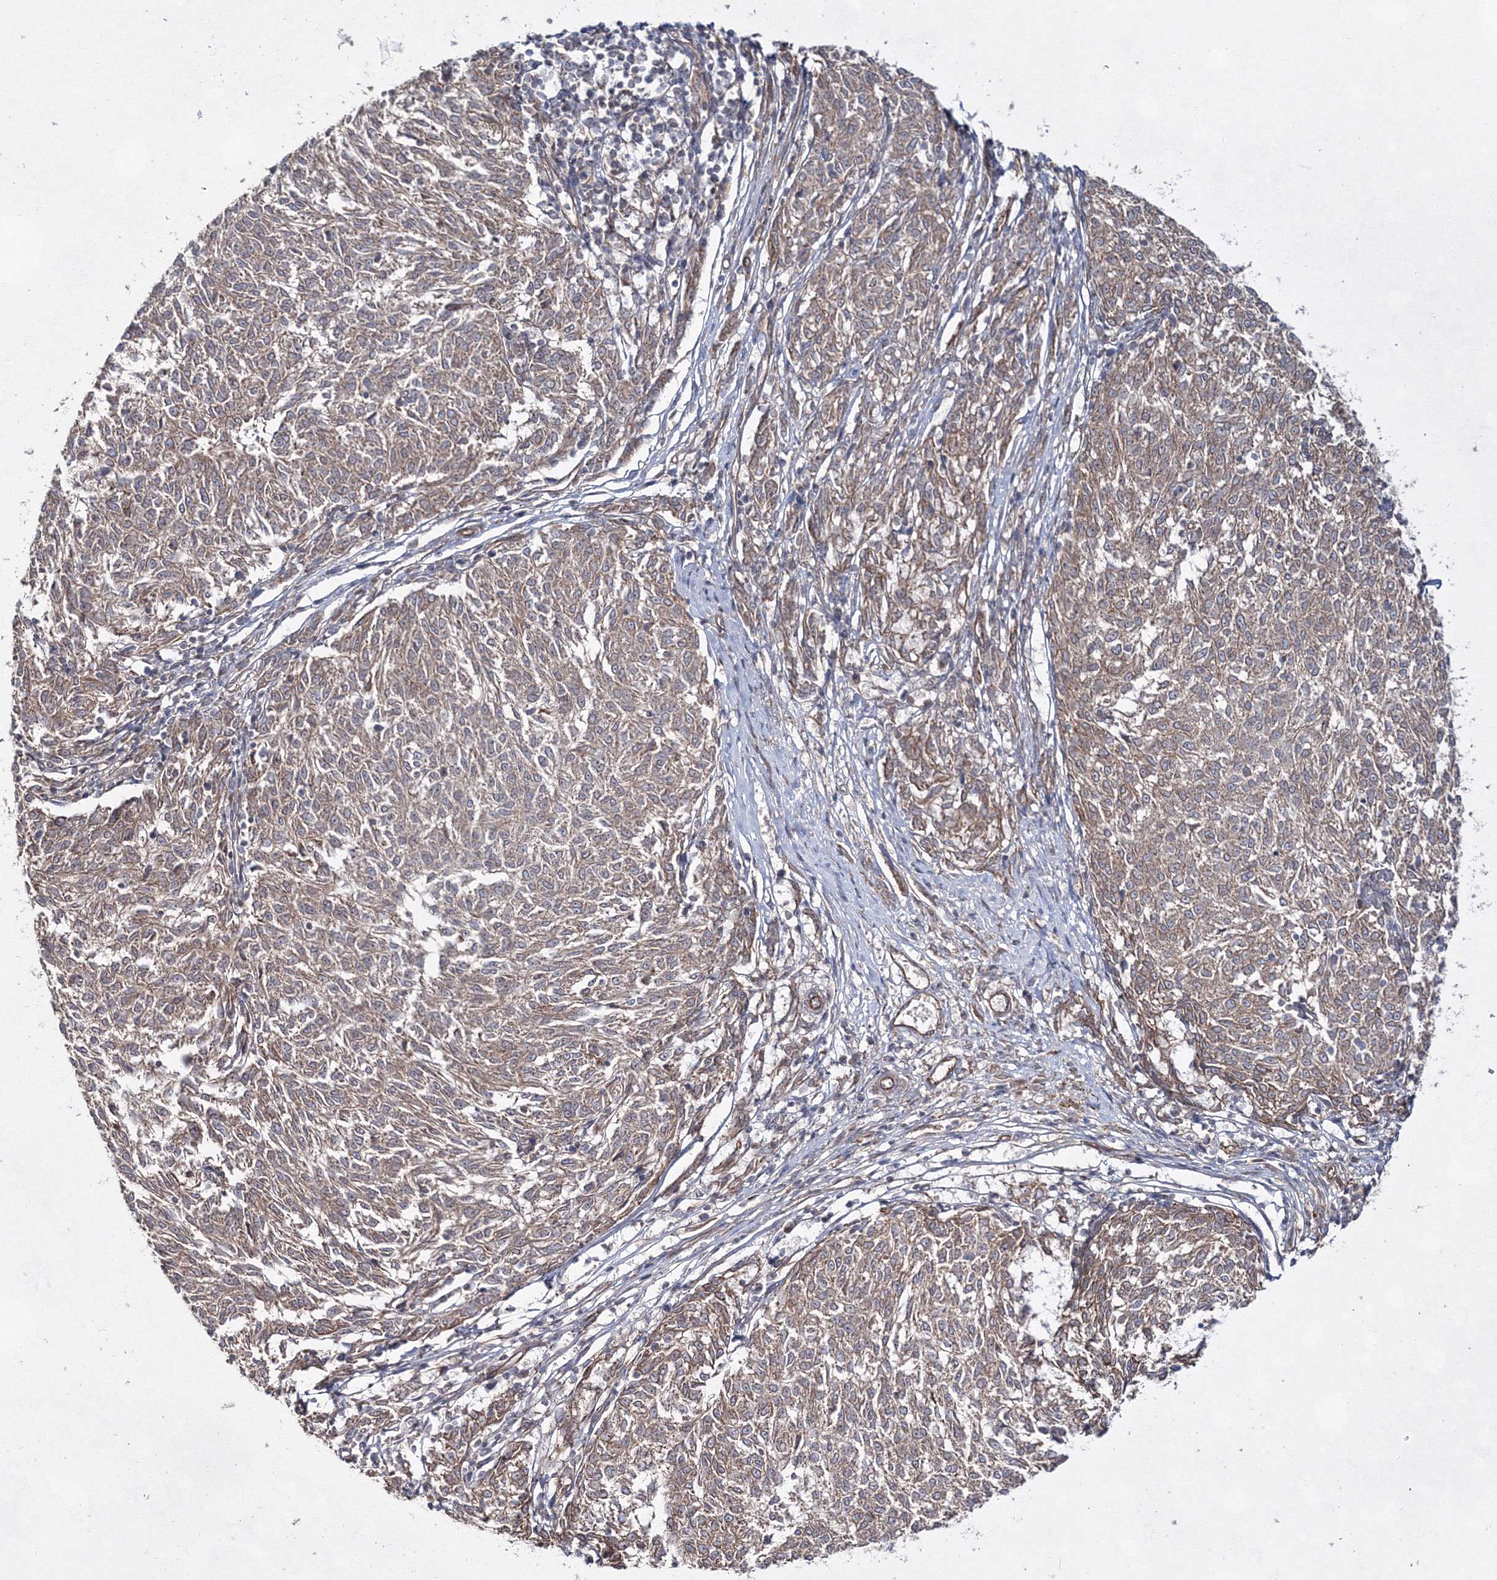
{"staining": {"intensity": "weak", "quantity": ">75%", "location": "cytoplasmic/membranous"}, "tissue": "melanoma", "cell_type": "Tumor cells", "image_type": "cancer", "snomed": [{"axis": "morphology", "description": "Malignant melanoma, NOS"}, {"axis": "topography", "description": "Skin"}], "caption": "Protein expression analysis of melanoma exhibits weak cytoplasmic/membranous staining in about >75% of tumor cells.", "gene": "EXOC6", "patient": {"sex": "female", "age": 72}}